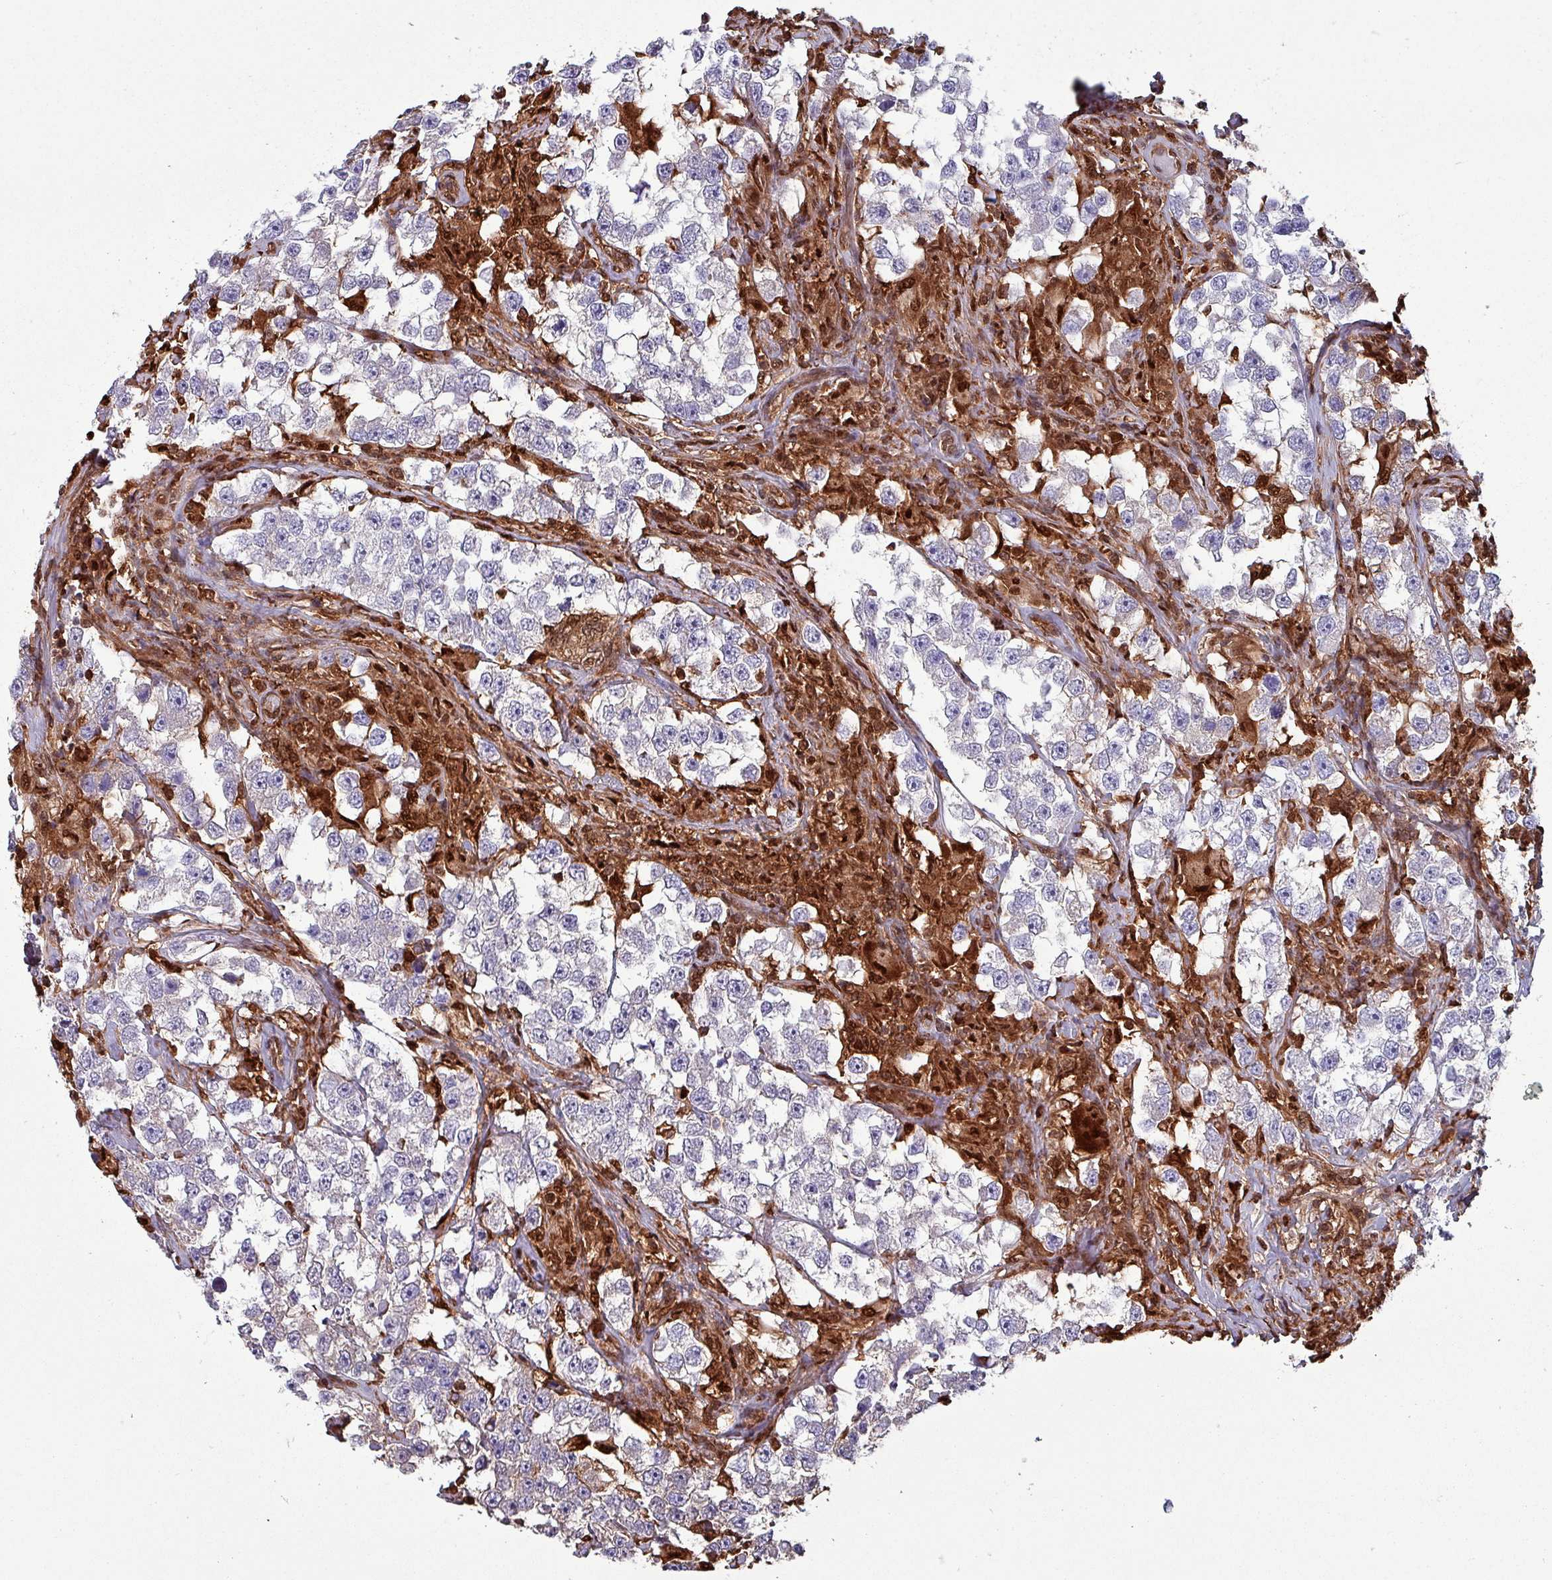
{"staining": {"intensity": "weak", "quantity": "25%-75%", "location": "cytoplasmic/membranous"}, "tissue": "testis cancer", "cell_type": "Tumor cells", "image_type": "cancer", "snomed": [{"axis": "morphology", "description": "Seminoma, NOS"}, {"axis": "topography", "description": "Testis"}], "caption": "DAB immunohistochemical staining of human testis cancer (seminoma) displays weak cytoplasmic/membranous protein staining in about 25%-75% of tumor cells.", "gene": "PSMB8", "patient": {"sex": "male", "age": 46}}